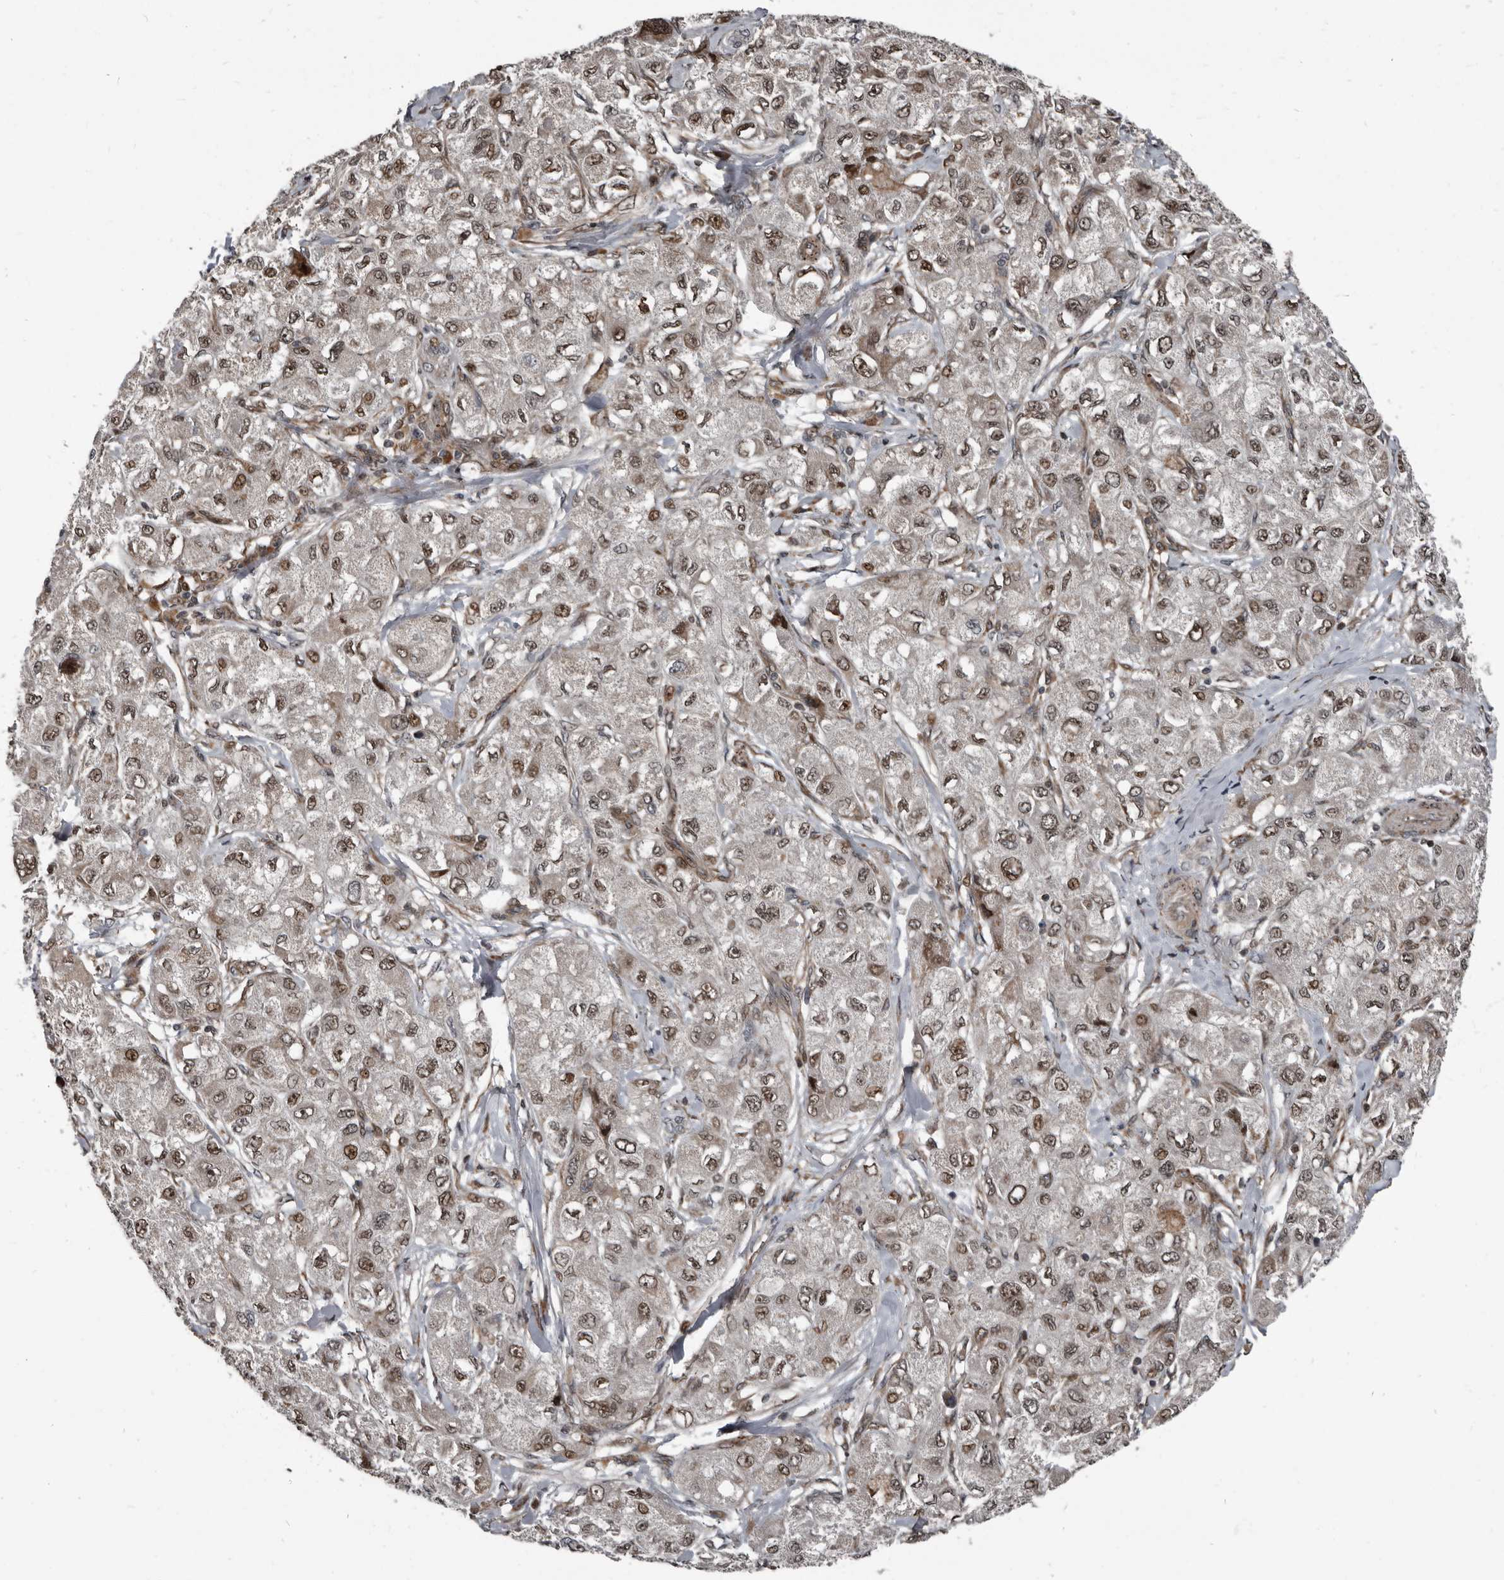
{"staining": {"intensity": "moderate", "quantity": ">75%", "location": "cytoplasmic/membranous,nuclear"}, "tissue": "liver cancer", "cell_type": "Tumor cells", "image_type": "cancer", "snomed": [{"axis": "morphology", "description": "Carcinoma, Hepatocellular, NOS"}, {"axis": "topography", "description": "Liver"}], "caption": "Immunohistochemical staining of human liver hepatocellular carcinoma demonstrates medium levels of moderate cytoplasmic/membranous and nuclear protein staining in about >75% of tumor cells.", "gene": "CHD1L", "patient": {"sex": "male", "age": 80}}